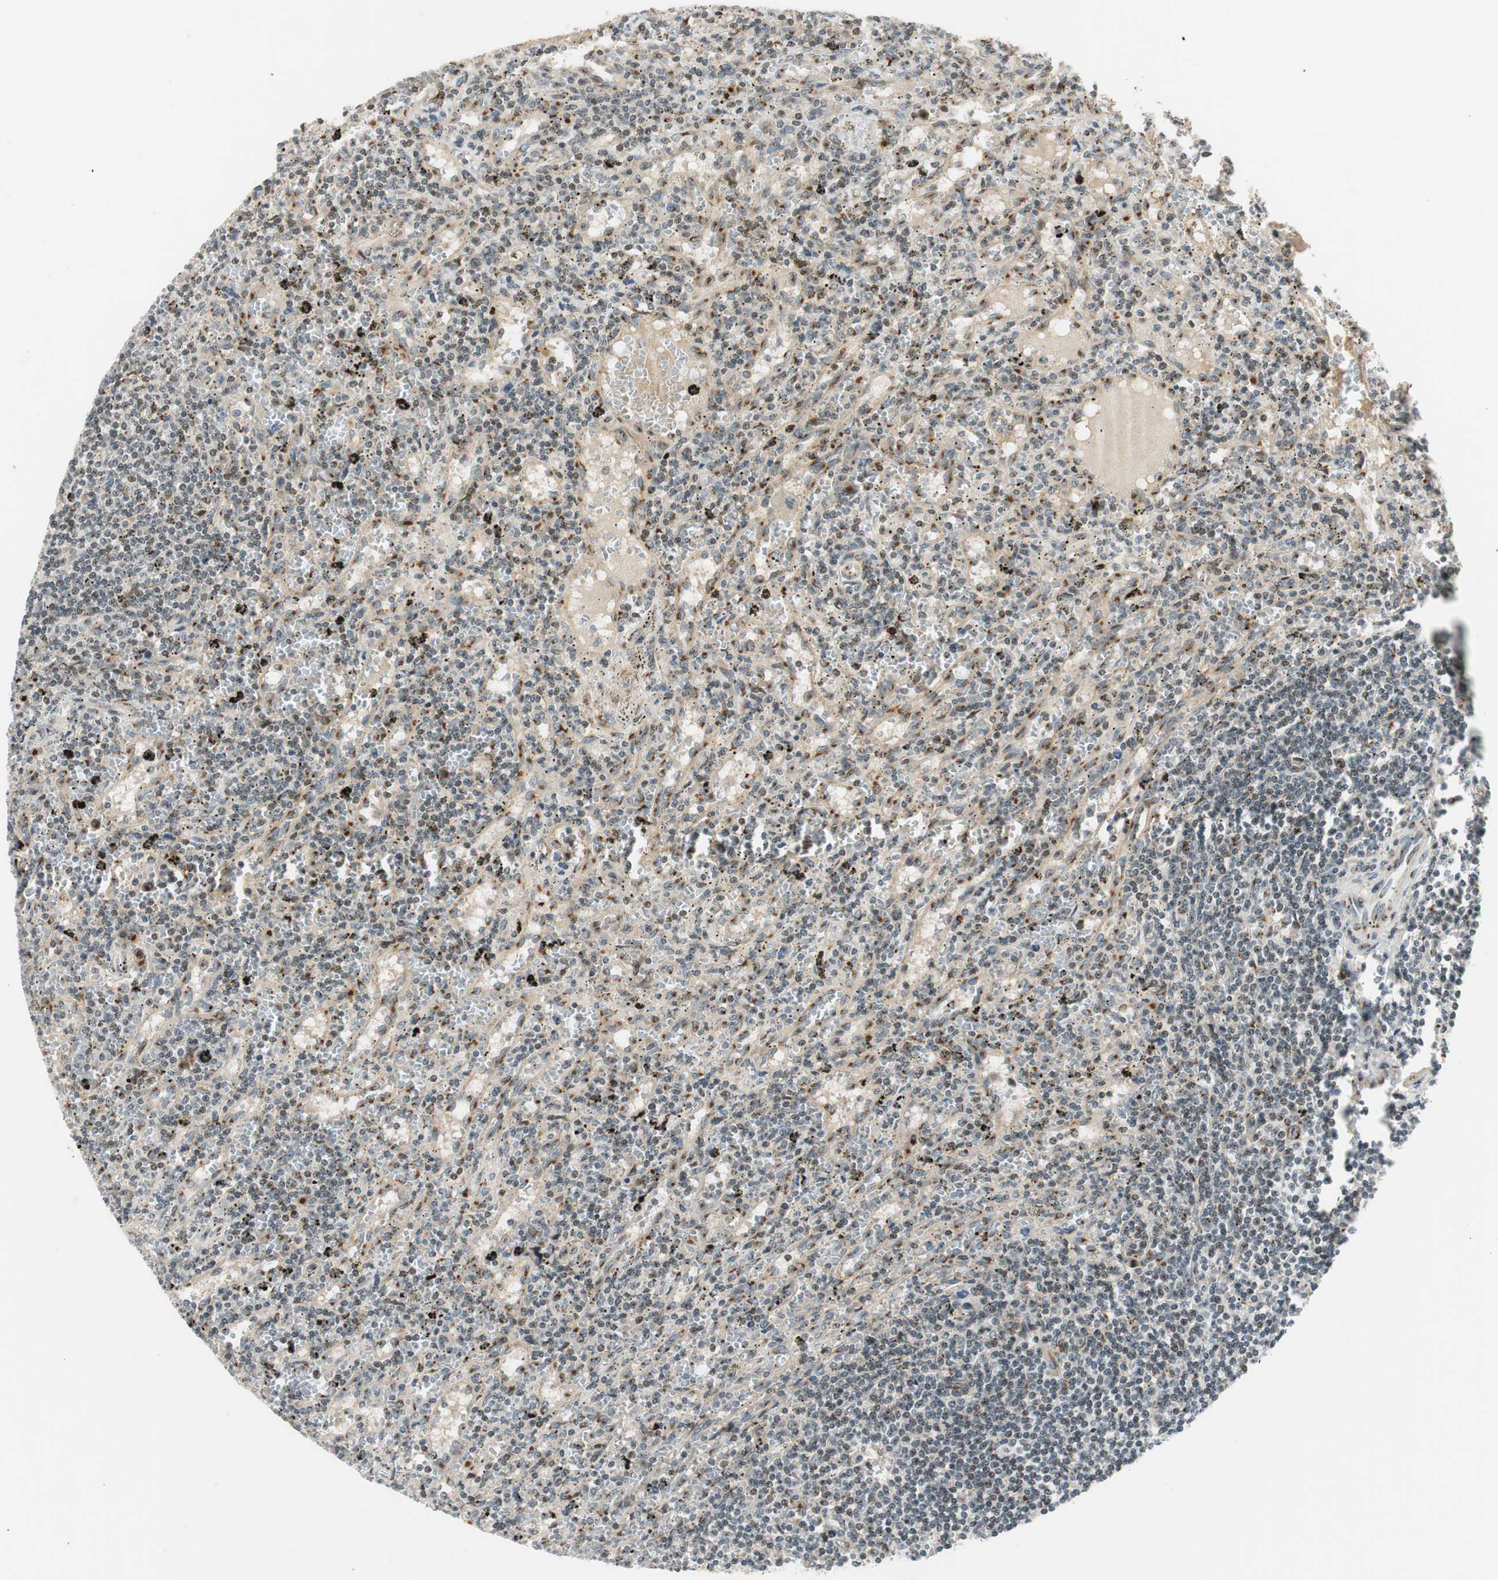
{"staining": {"intensity": "weak", "quantity": "<25%", "location": "cytoplasmic/membranous"}, "tissue": "lymphoma", "cell_type": "Tumor cells", "image_type": "cancer", "snomed": [{"axis": "morphology", "description": "Malignant lymphoma, non-Hodgkin's type, Low grade"}, {"axis": "topography", "description": "Spleen"}], "caption": "There is no significant expression in tumor cells of lymphoma.", "gene": "NEO1", "patient": {"sex": "male", "age": 76}}